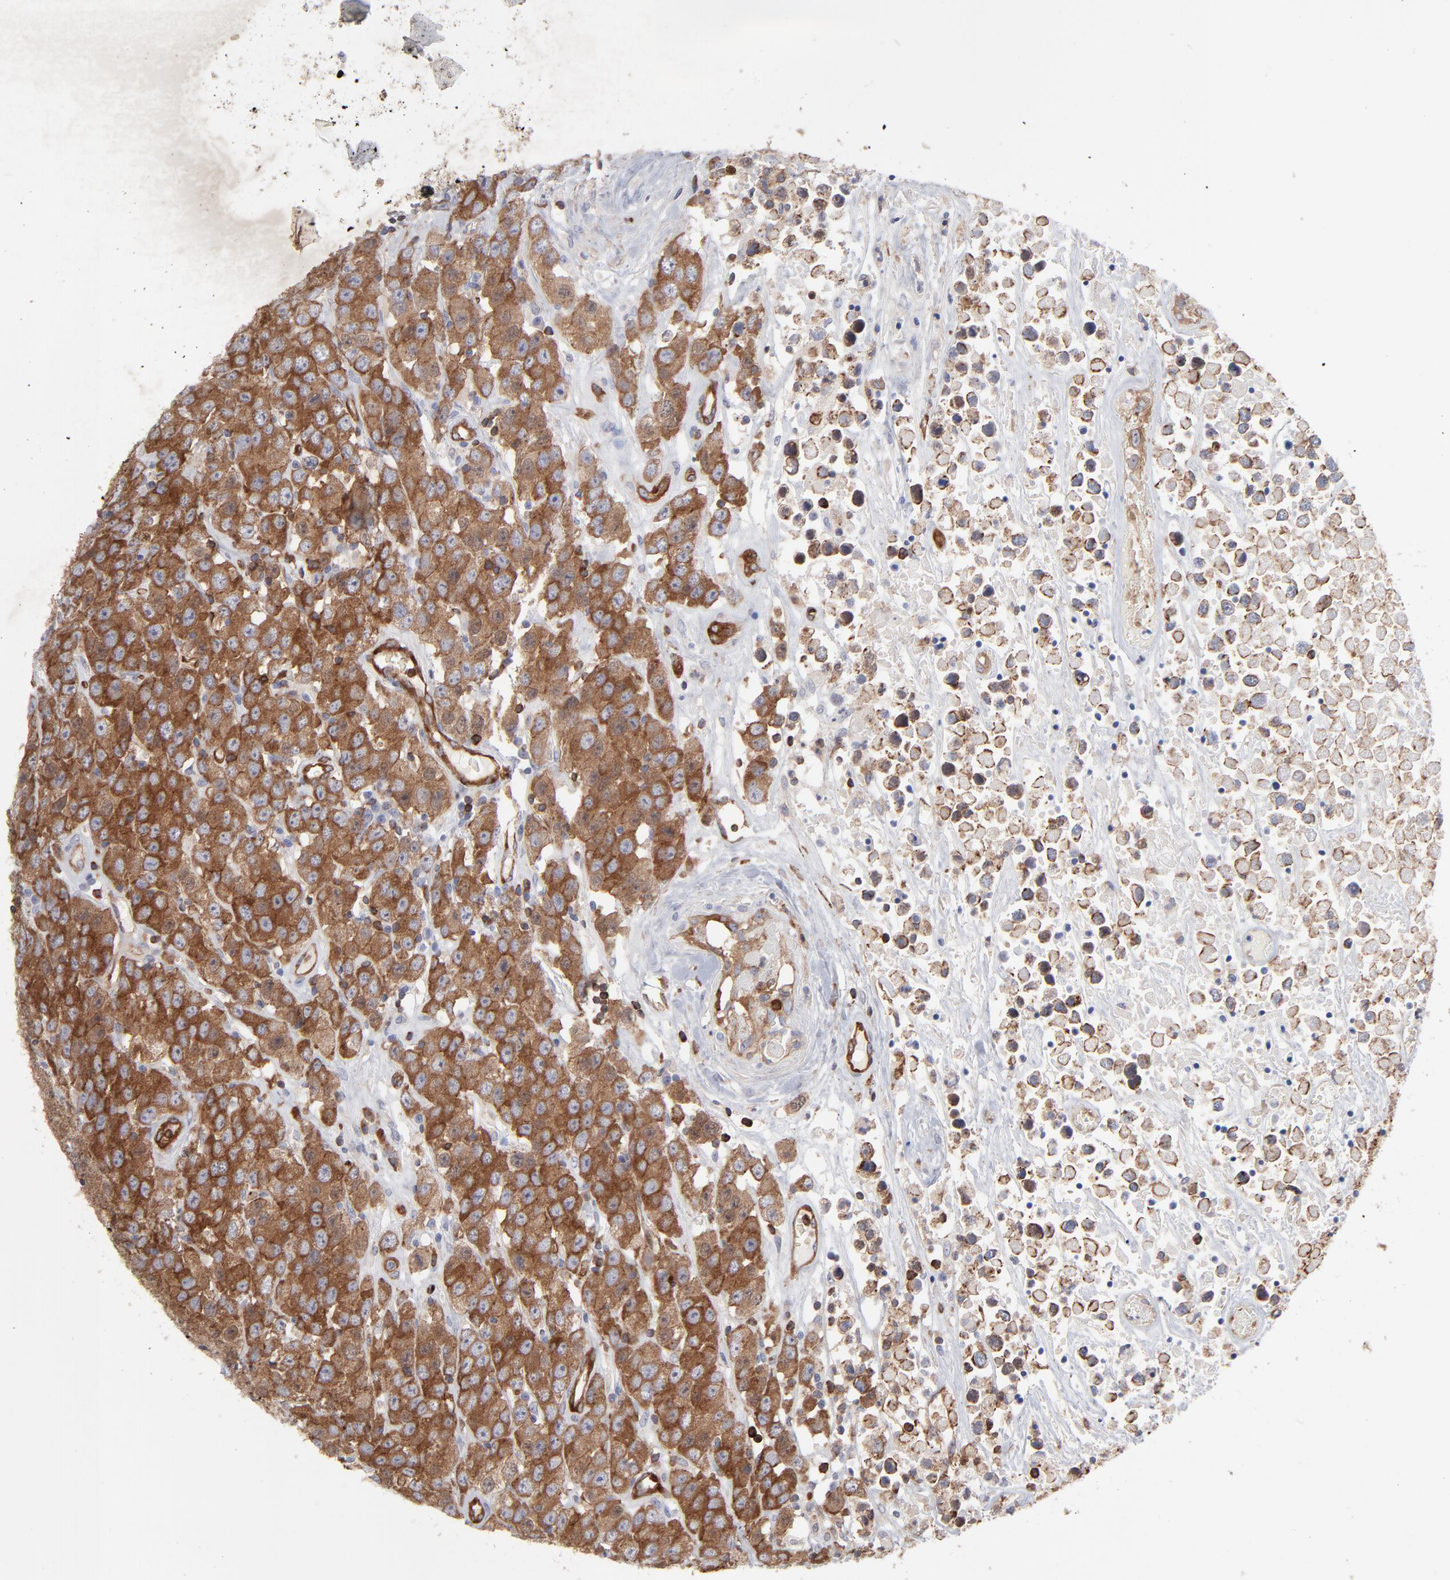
{"staining": {"intensity": "strong", "quantity": ">75%", "location": "cytoplasmic/membranous"}, "tissue": "testis cancer", "cell_type": "Tumor cells", "image_type": "cancer", "snomed": [{"axis": "morphology", "description": "Seminoma, NOS"}, {"axis": "topography", "description": "Testis"}], "caption": "The image displays staining of seminoma (testis), revealing strong cytoplasmic/membranous protein expression (brown color) within tumor cells.", "gene": "PXN", "patient": {"sex": "male", "age": 52}}